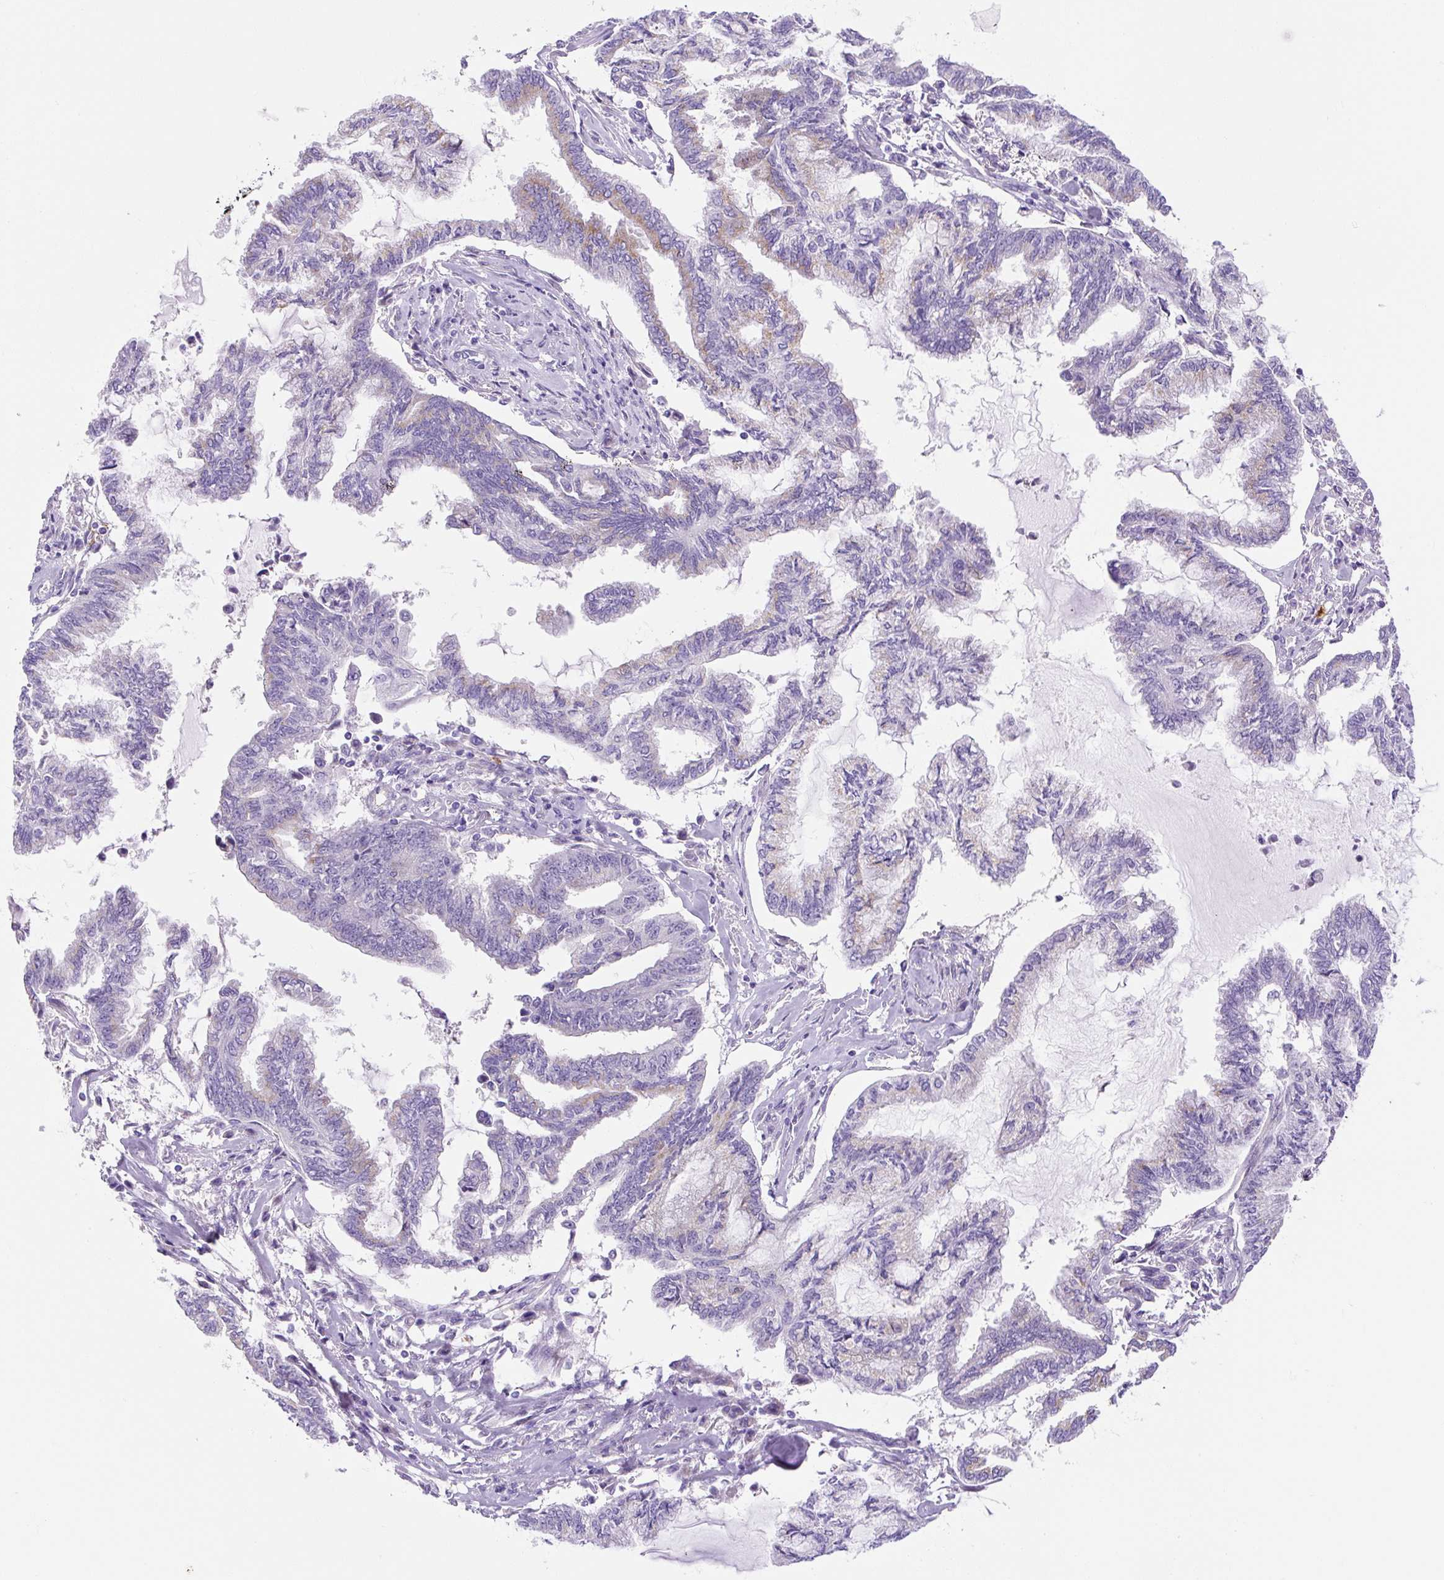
{"staining": {"intensity": "negative", "quantity": "none", "location": "none"}, "tissue": "endometrial cancer", "cell_type": "Tumor cells", "image_type": "cancer", "snomed": [{"axis": "morphology", "description": "Adenocarcinoma, NOS"}, {"axis": "topography", "description": "Endometrium"}], "caption": "Immunohistochemistry (IHC) image of neoplastic tissue: human endometrial cancer stained with DAB (3,3'-diaminobenzidine) shows no significant protein expression in tumor cells.", "gene": "ASB4", "patient": {"sex": "female", "age": 86}}